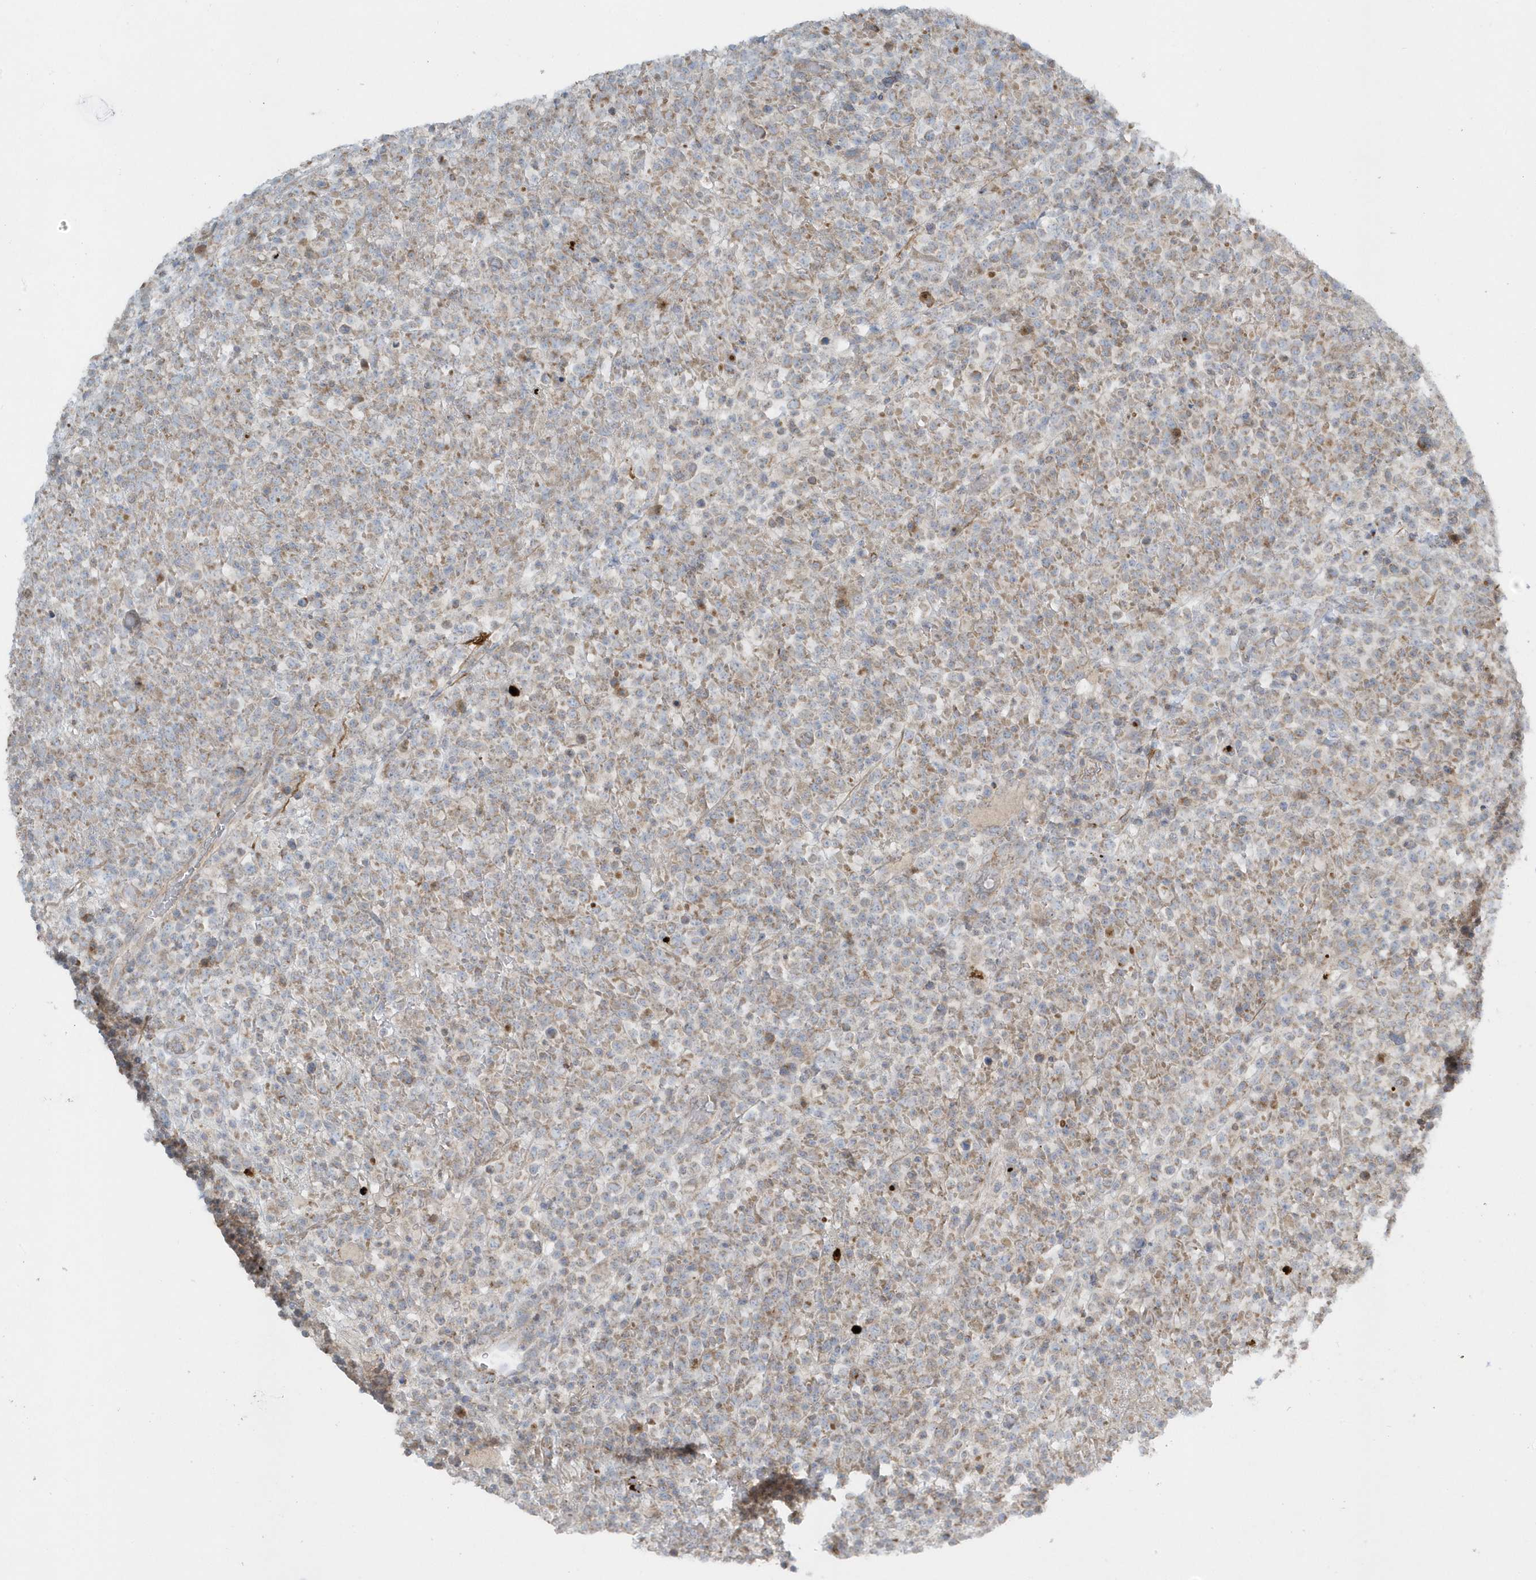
{"staining": {"intensity": "weak", "quantity": "25%-75%", "location": "cytoplasmic/membranous"}, "tissue": "lymphoma", "cell_type": "Tumor cells", "image_type": "cancer", "snomed": [{"axis": "morphology", "description": "Malignant lymphoma, non-Hodgkin's type, High grade"}, {"axis": "topography", "description": "Colon"}], "caption": "There is low levels of weak cytoplasmic/membranous expression in tumor cells of lymphoma, as demonstrated by immunohistochemical staining (brown color).", "gene": "SLC38A2", "patient": {"sex": "female", "age": 53}}